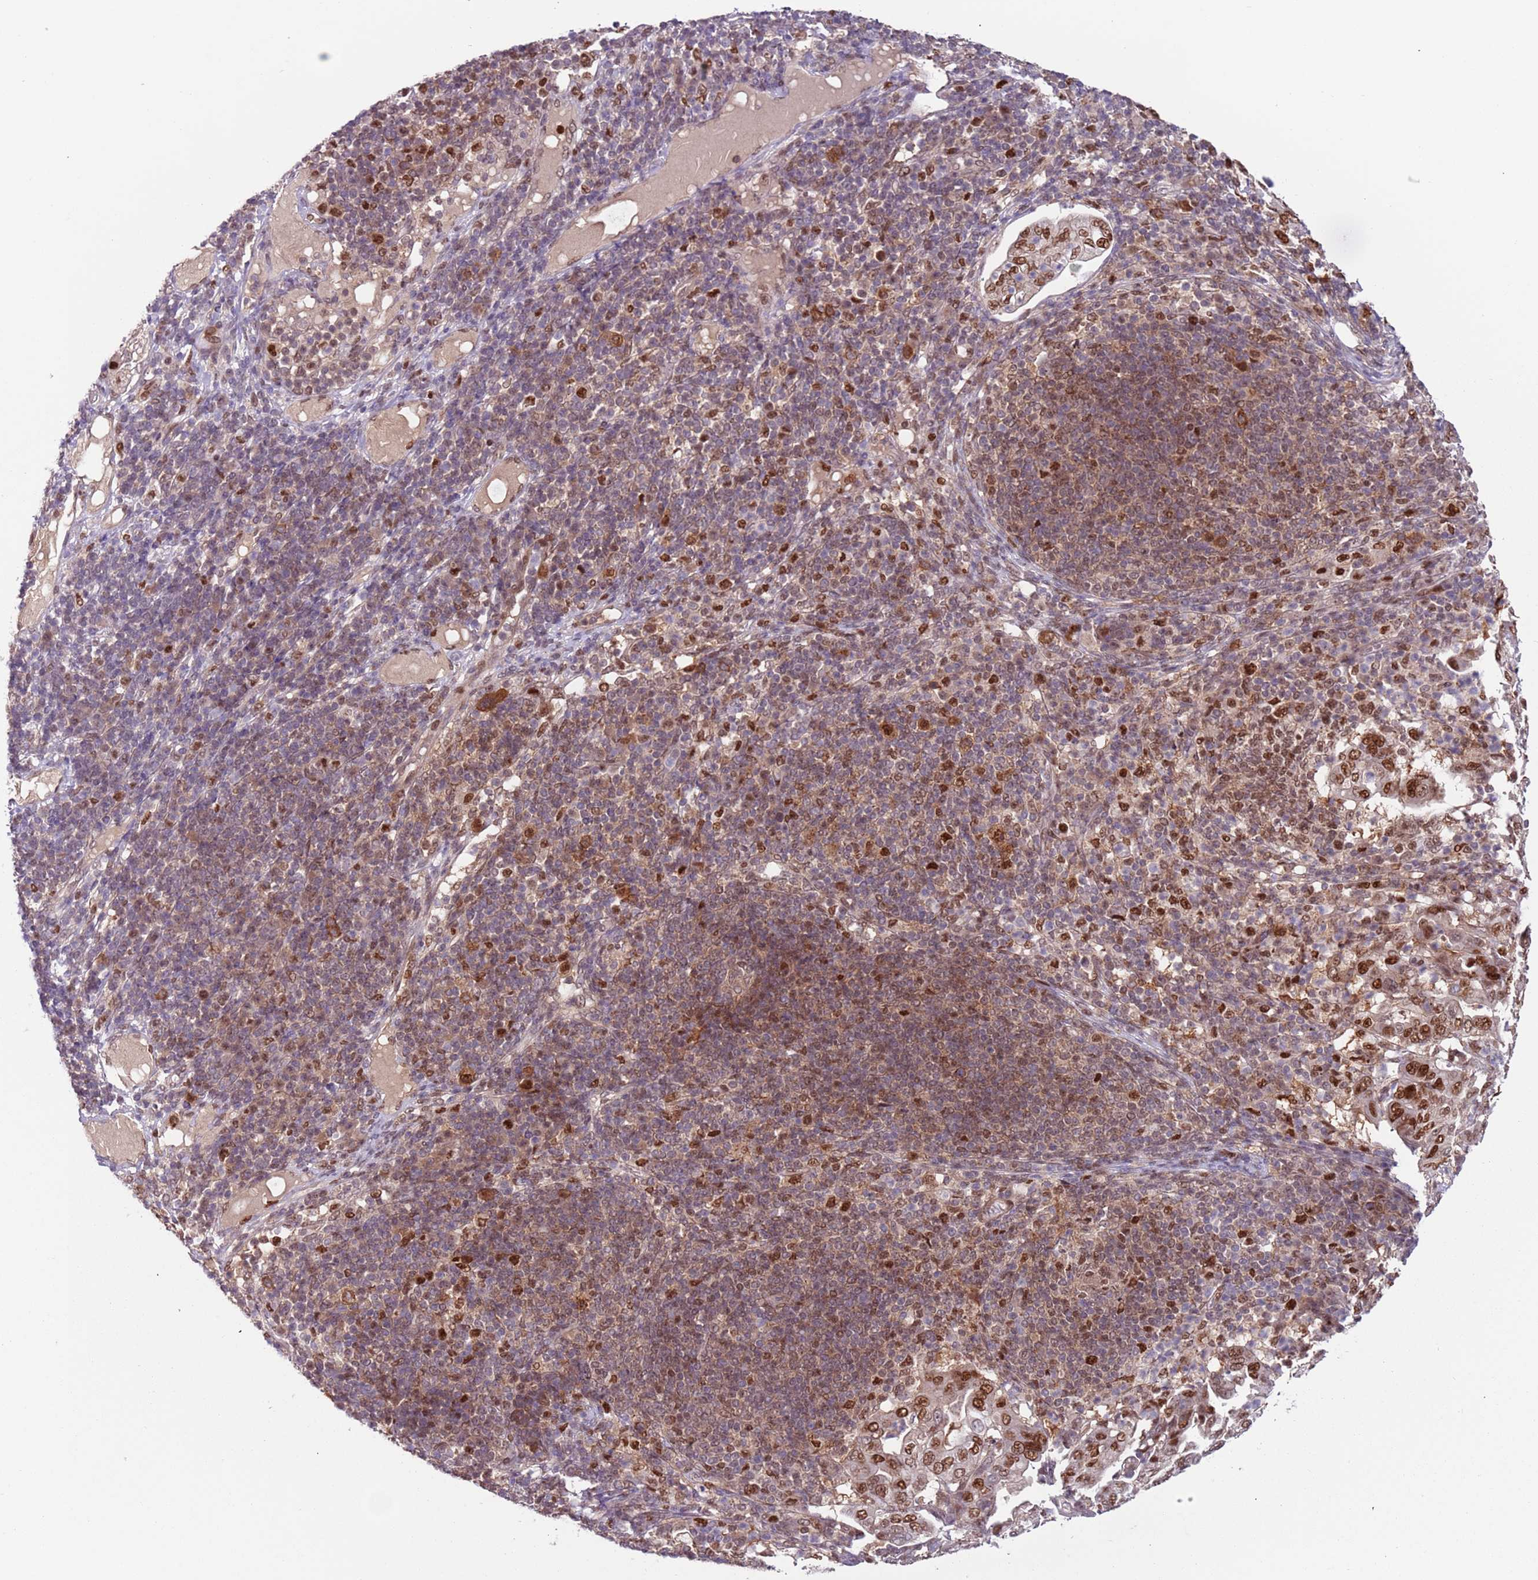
{"staining": {"intensity": "moderate", "quantity": ">75%", "location": "nuclear"}, "tissue": "pancreatic cancer", "cell_type": "Tumor cells", "image_type": "cancer", "snomed": [{"axis": "morphology", "description": "Normal tissue, NOS"}, {"axis": "morphology", "description": "Adenocarcinoma, NOS"}, {"axis": "topography", "description": "Lymph node"}, {"axis": "topography", "description": "Pancreas"}], "caption": "A brown stain labels moderate nuclear expression of a protein in human pancreatic adenocarcinoma tumor cells. (brown staining indicates protein expression, while blue staining denotes nuclei).", "gene": "RMND5B", "patient": {"sex": "female", "age": 67}}